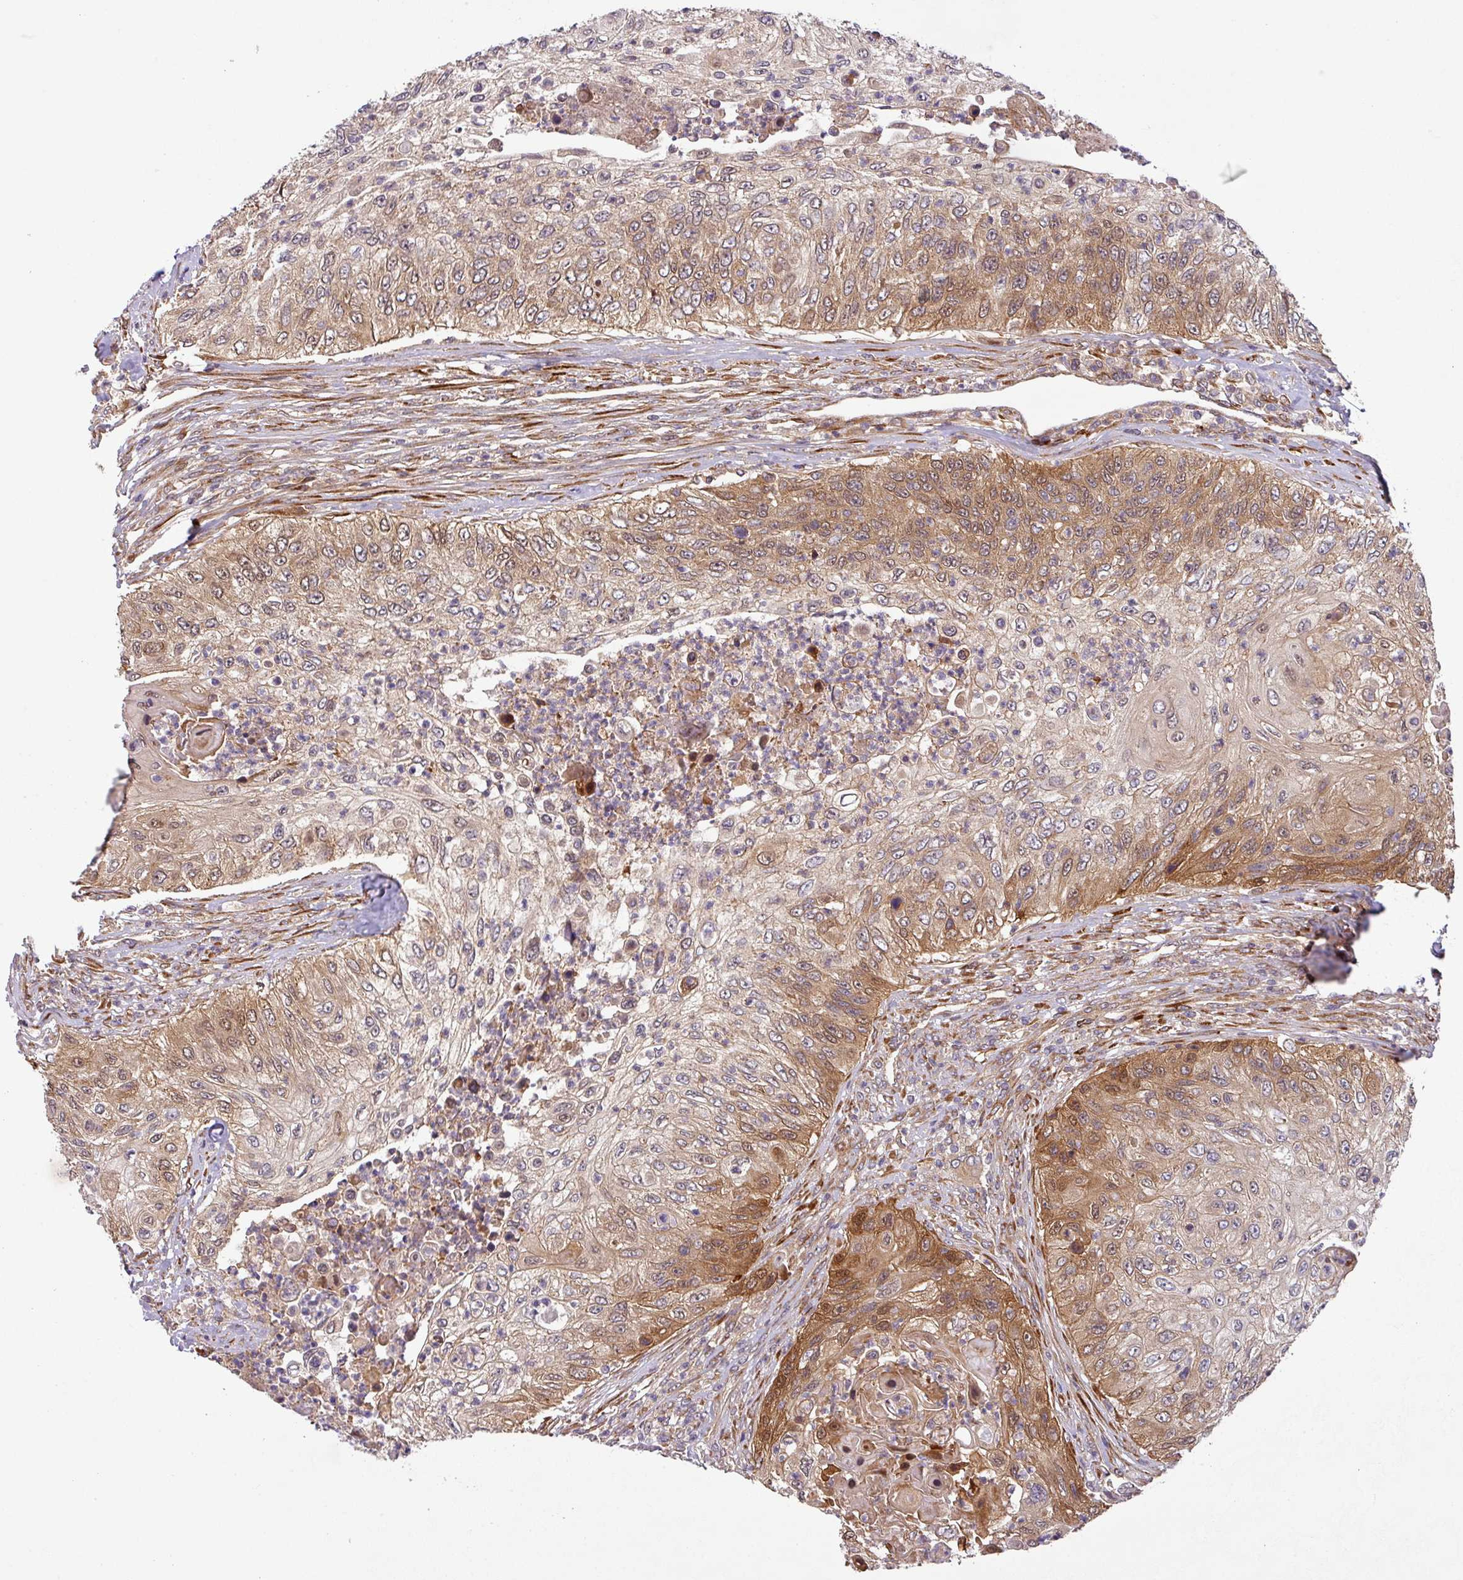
{"staining": {"intensity": "strong", "quantity": "25%-75%", "location": "cytoplasmic/membranous"}, "tissue": "urothelial cancer", "cell_type": "Tumor cells", "image_type": "cancer", "snomed": [{"axis": "morphology", "description": "Urothelial carcinoma, High grade"}, {"axis": "topography", "description": "Urinary bladder"}], "caption": "Human urothelial carcinoma (high-grade) stained for a protein (brown) reveals strong cytoplasmic/membranous positive positivity in approximately 25%-75% of tumor cells.", "gene": "ART1", "patient": {"sex": "female", "age": 60}}